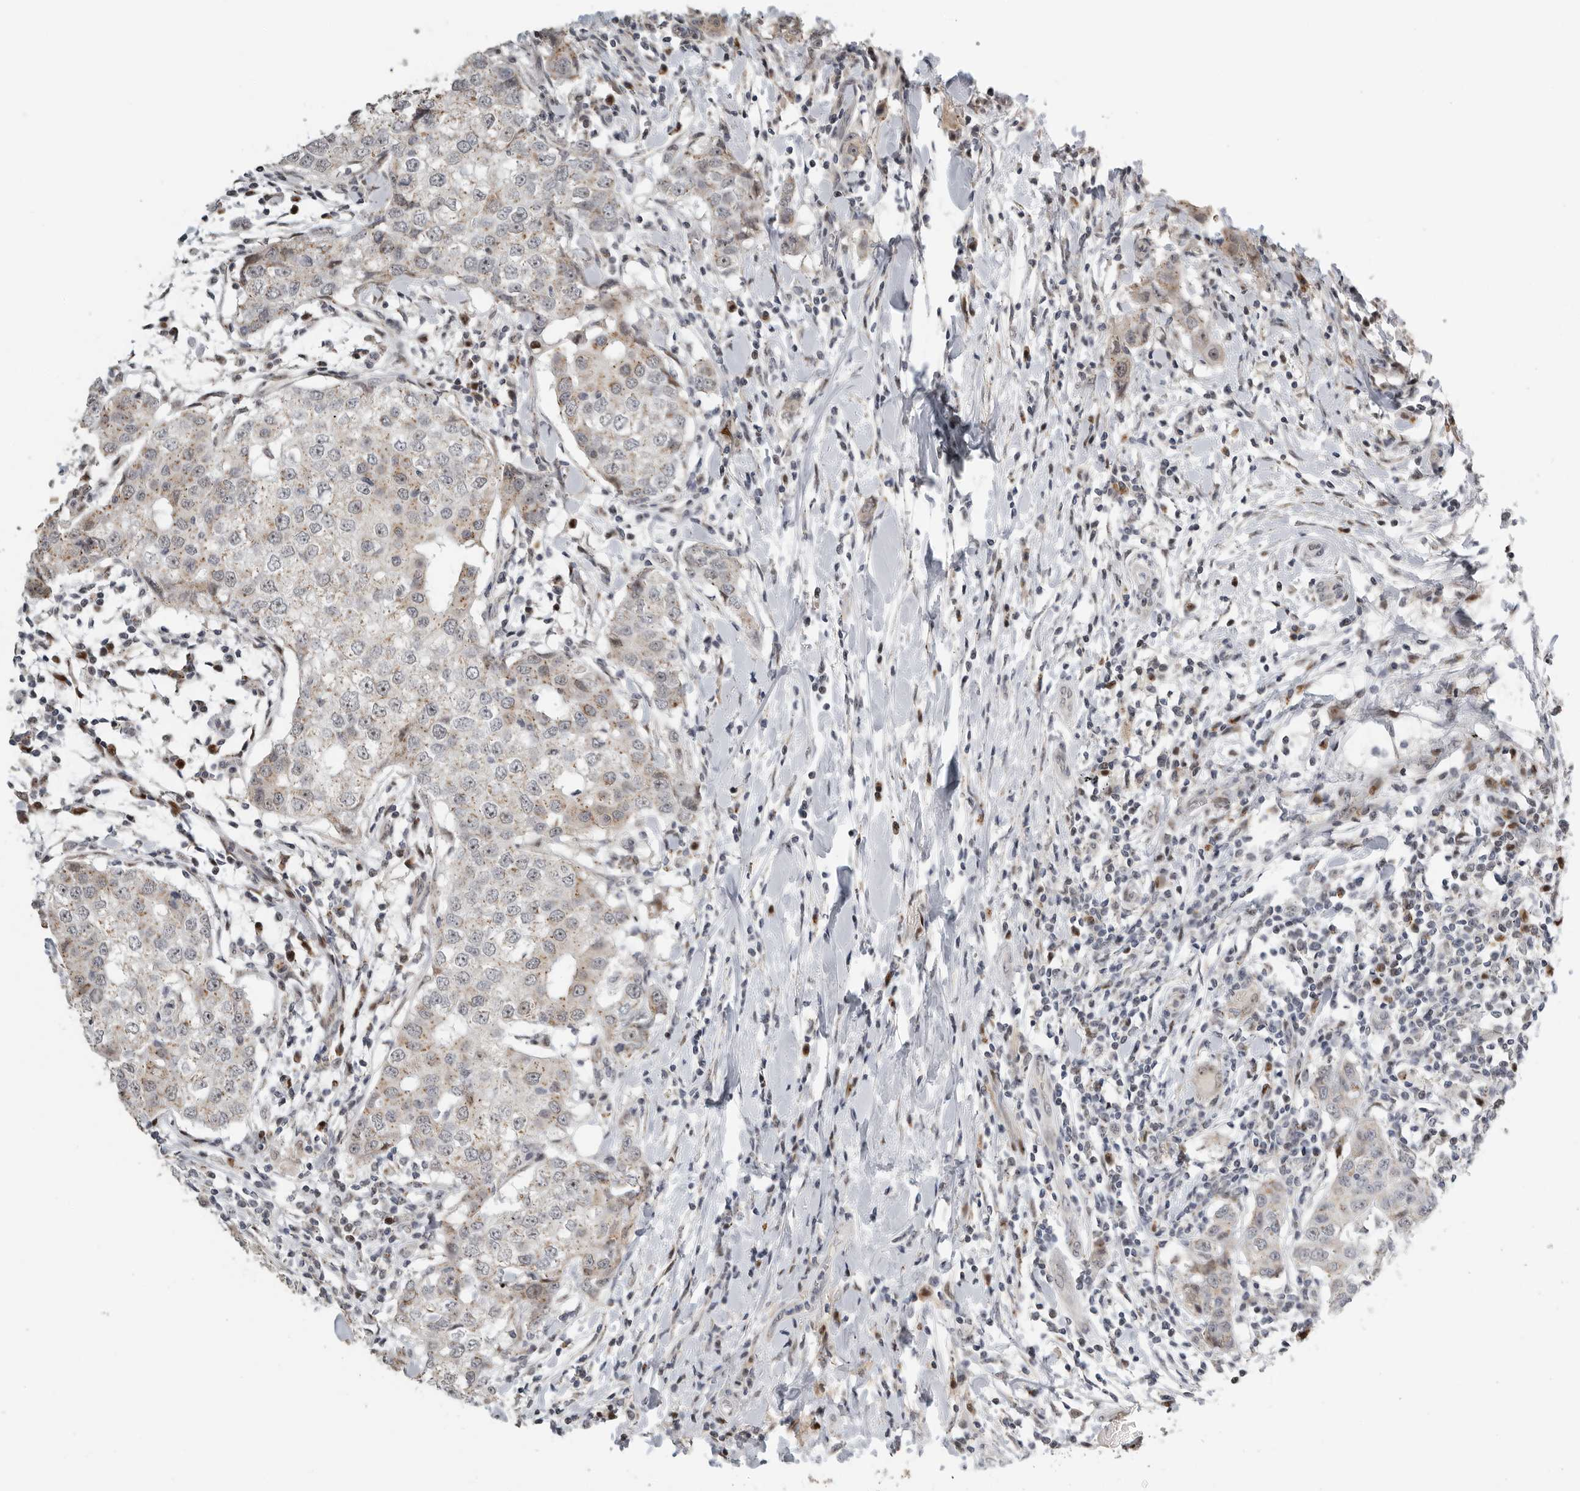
{"staining": {"intensity": "weak", "quantity": ">75%", "location": "cytoplasmic/membranous"}, "tissue": "breast cancer", "cell_type": "Tumor cells", "image_type": "cancer", "snomed": [{"axis": "morphology", "description": "Duct carcinoma"}, {"axis": "topography", "description": "Breast"}], "caption": "Infiltrating ductal carcinoma (breast) was stained to show a protein in brown. There is low levels of weak cytoplasmic/membranous expression in approximately >75% of tumor cells.", "gene": "PCMTD1", "patient": {"sex": "female", "age": 27}}